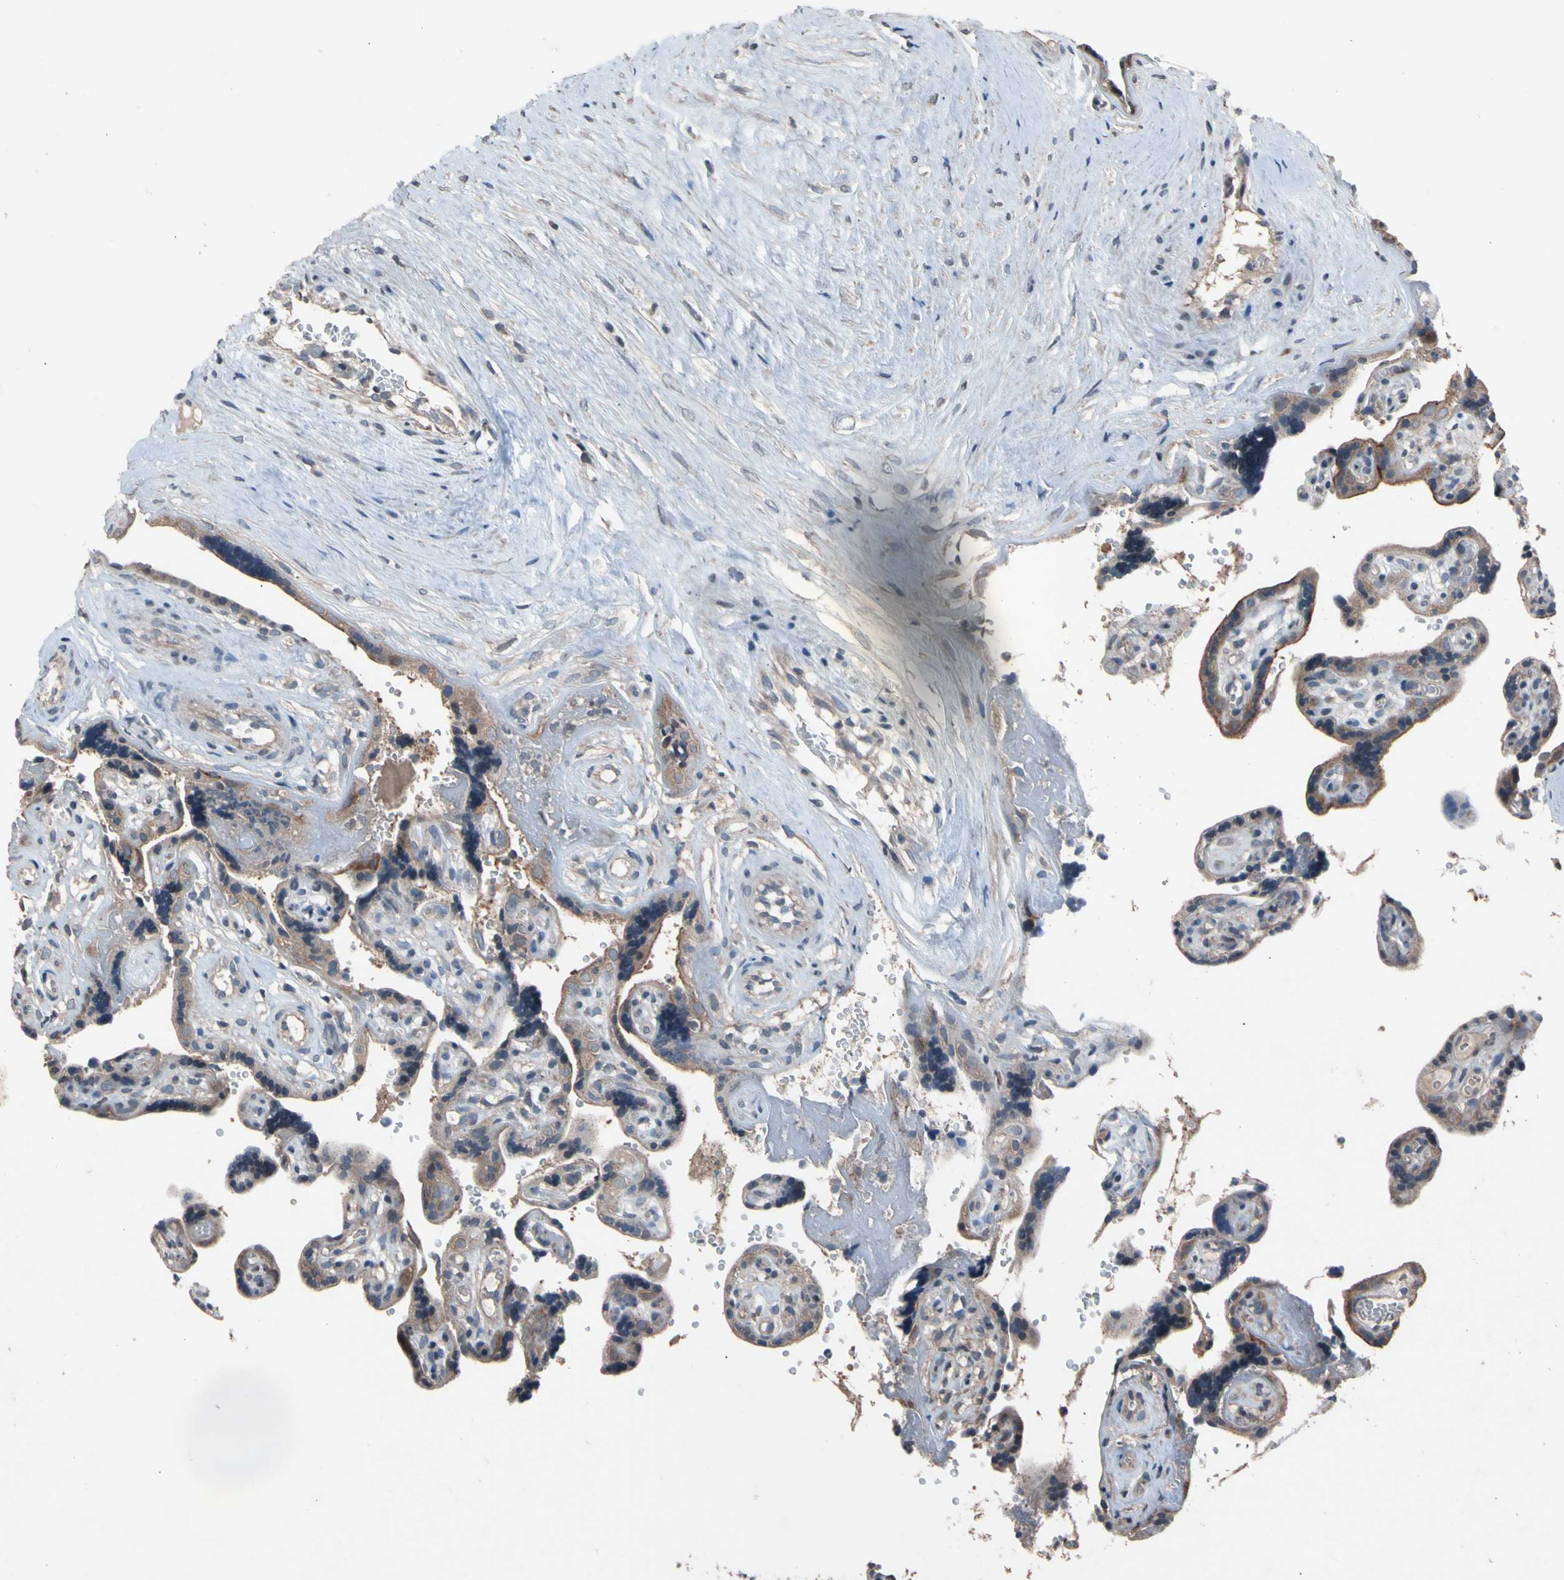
{"staining": {"intensity": "weak", "quantity": ">75%", "location": "cytoplasmic/membranous"}, "tissue": "placenta", "cell_type": "Decidual cells", "image_type": "normal", "snomed": [{"axis": "morphology", "description": "Normal tissue, NOS"}, {"axis": "topography", "description": "Placenta"}], "caption": "Immunohistochemistry (DAB) staining of unremarkable human placenta reveals weak cytoplasmic/membranous protein staining in approximately >75% of decidual cells. The staining is performed using DAB brown chromogen to label protein expression. The nuclei are counter-stained blue using hematoxylin.", "gene": "PRDX4", "patient": {"sex": "female", "age": 30}}